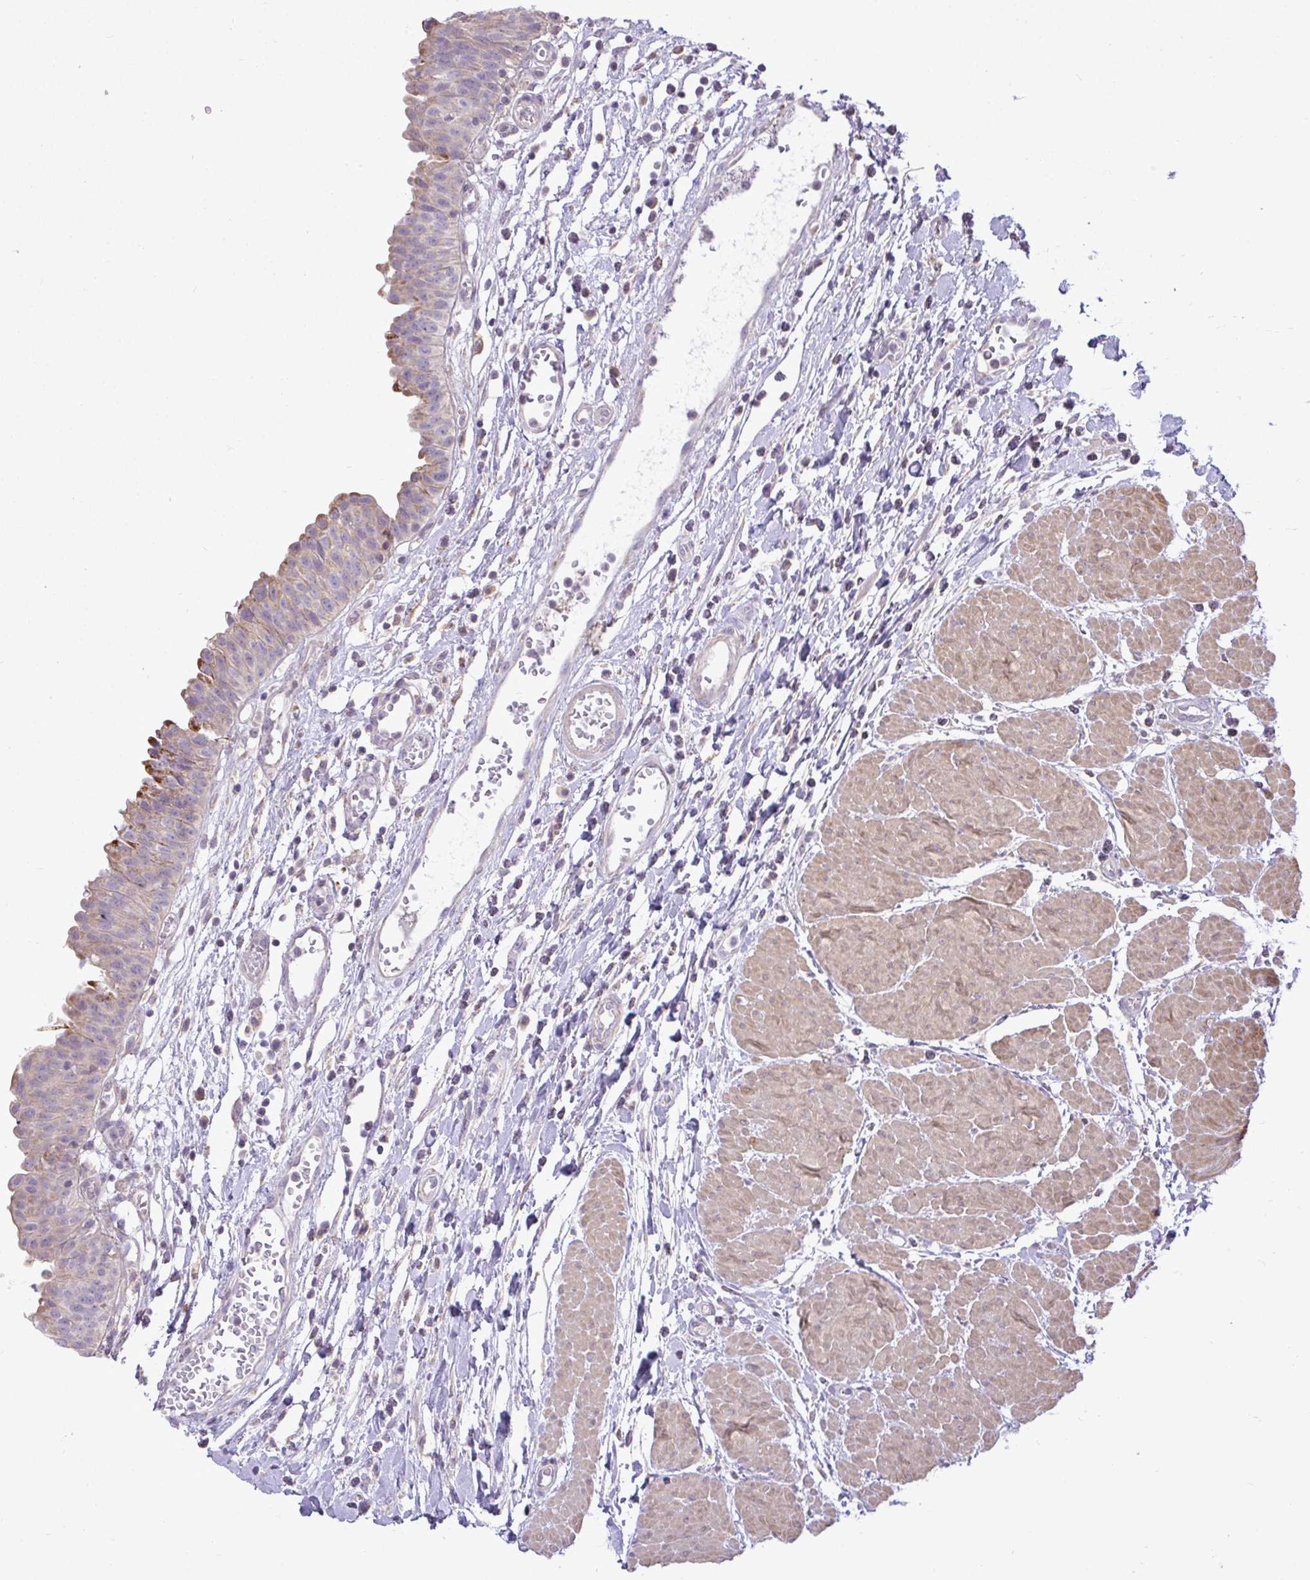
{"staining": {"intensity": "moderate", "quantity": "<25%", "location": "cytoplasmic/membranous"}, "tissue": "urinary bladder", "cell_type": "Urothelial cells", "image_type": "normal", "snomed": [{"axis": "morphology", "description": "Normal tissue, NOS"}, {"axis": "topography", "description": "Urinary bladder"}], "caption": "The micrograph shows a brown stain indicating the presence of a protein in the cytoplasmic/membranous of urothelial cells in urinary bladder.", "gene": "STRIP1", "patient": {"sex": "male", "age": 64}}